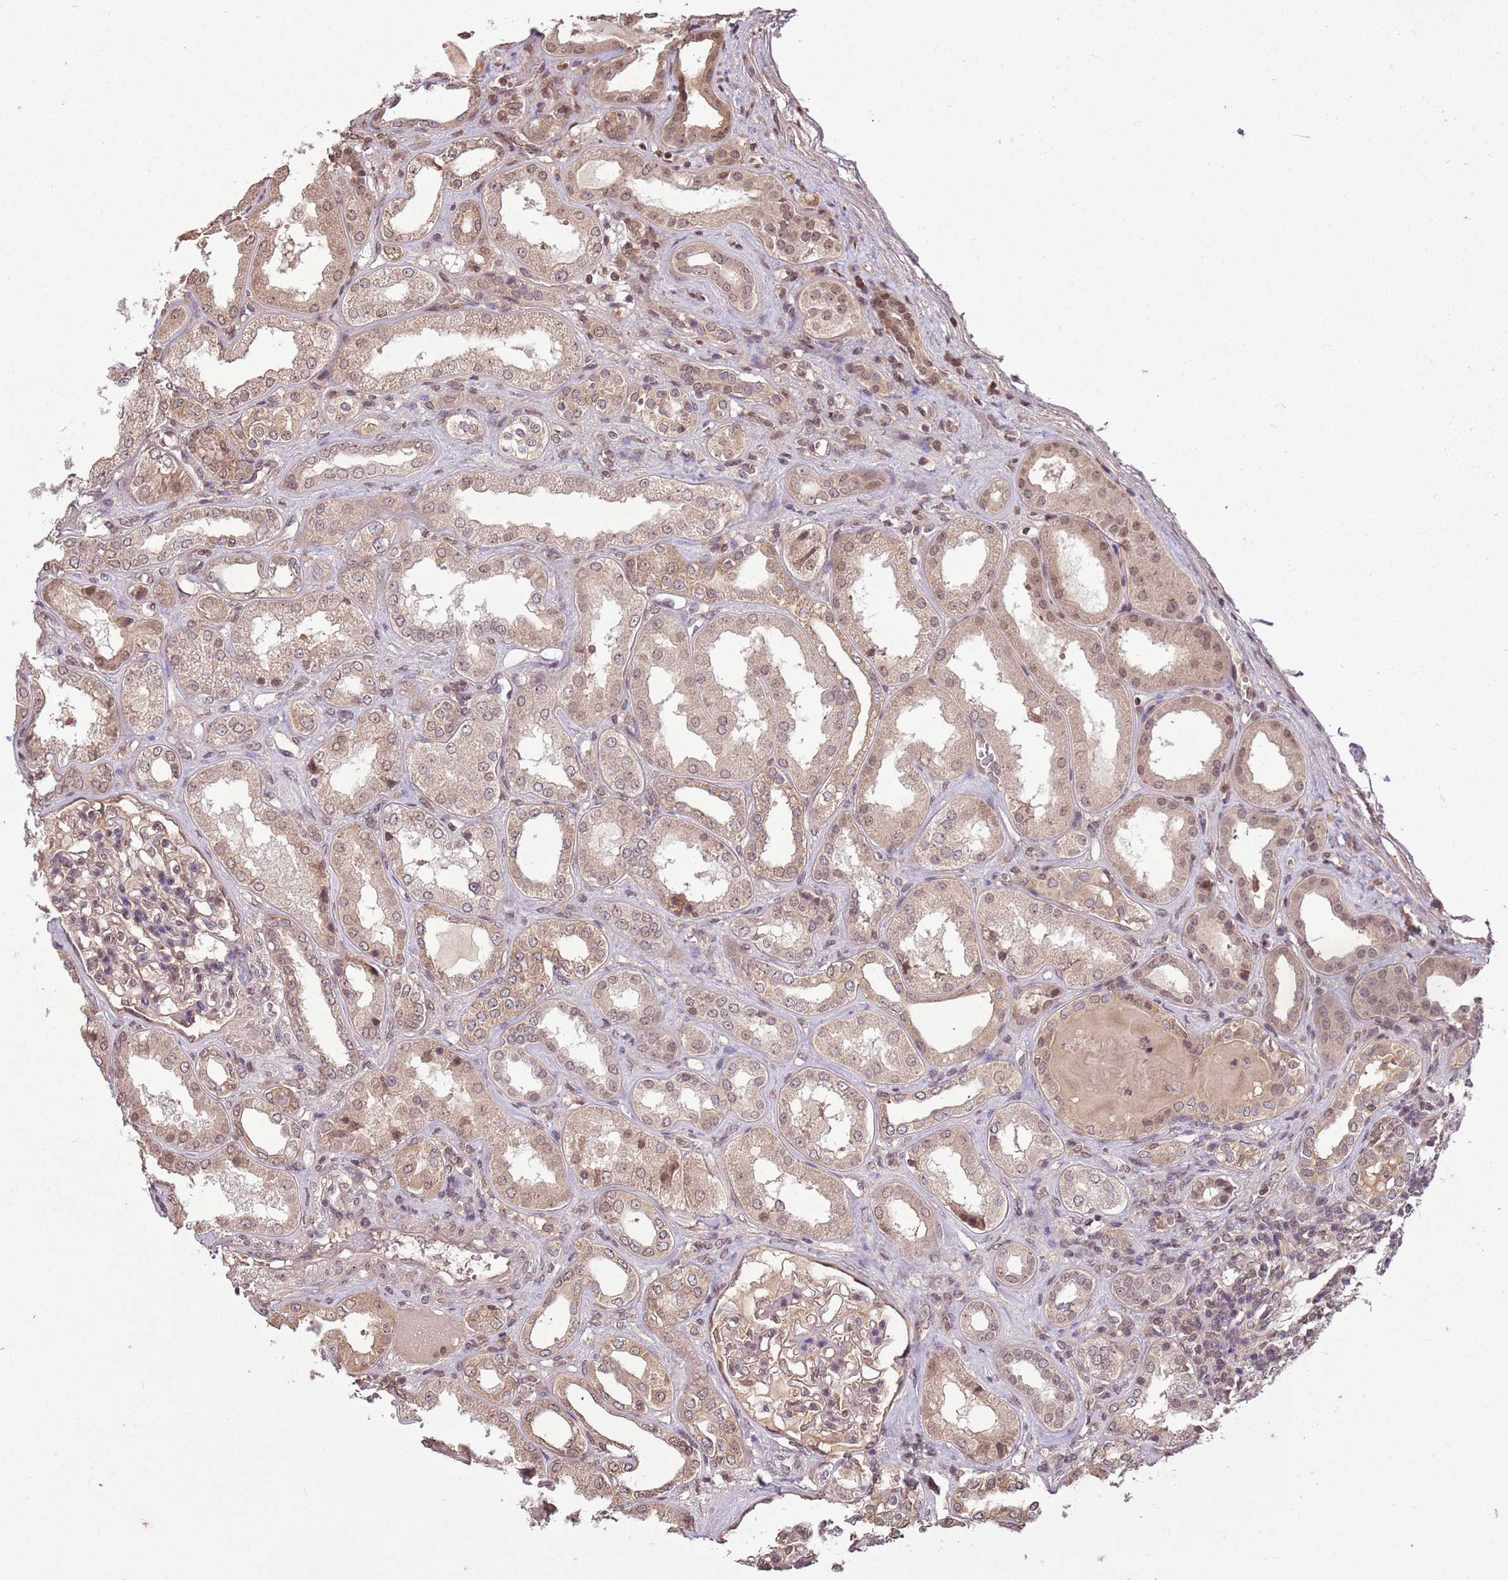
{"staining": {"intensity": "weak", "quantity": ">75%", "location": "cytoplasmic/membranous,nuclear"}, "tissue": "kidney", "cell_type": "Cells in glomeruli", "image_type": "normal", "snomed": [{"axis": "morphology", "description": "Normal tissue, NOS"}, {"axis": "topography", "description": "Kidney"}], "caption": "Immunohistochemistry image of normal kidney: human kidney stained using immunohistochemistry displays low levels of weak protein expression localized specifically in the cytoplasmic/membranous,nuclear of cells in glomeruli, appearing as a cytoplasmic/membranous,nuclear brown color.", "gene": "CAPN9", "patient": {"sex": "female", "age": 56}}